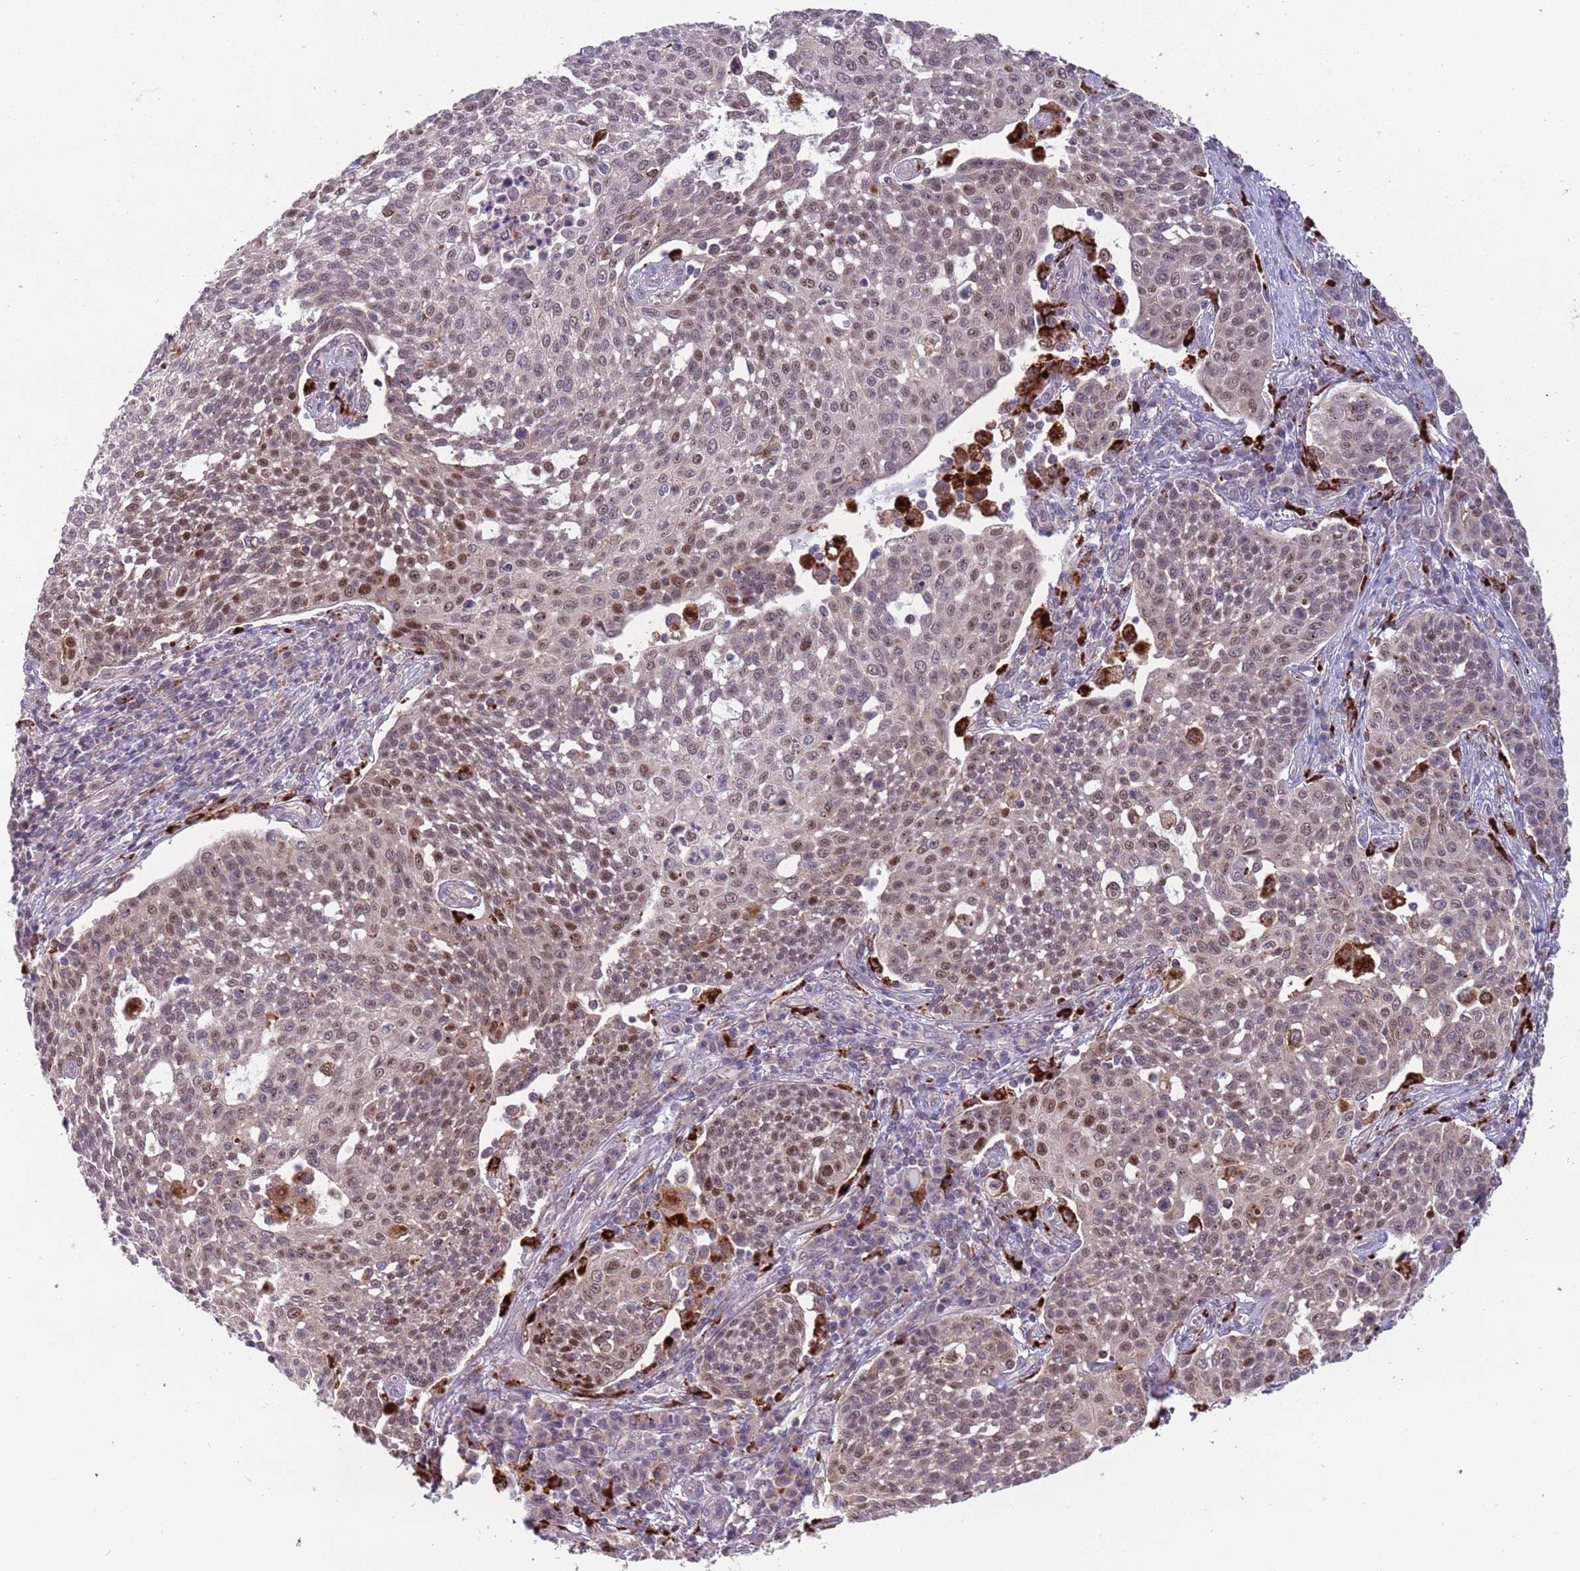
{"staining": {"intensity": "weak", "quantity": "25%-75%", "location": "nuclear"}, "tissue": "cervical cancer", "cell_type": "Tumor cells", "image_type": "cancer", "snomed": [{"axis": "morphology", "description": "Squamous cell carcinoma, NOS"}, {"axis": "topography", "description": "Cervix"}], "caption": "Tumor cells show low levels of weak nuclear positivity in about 25%-75% of cells in squamous cell carcinoma (cervical). (Brightfield microscopy of DAB IHC at high magnification).", "gene": "TRIM27", "patient": {"sex": "female", "age": 34}}